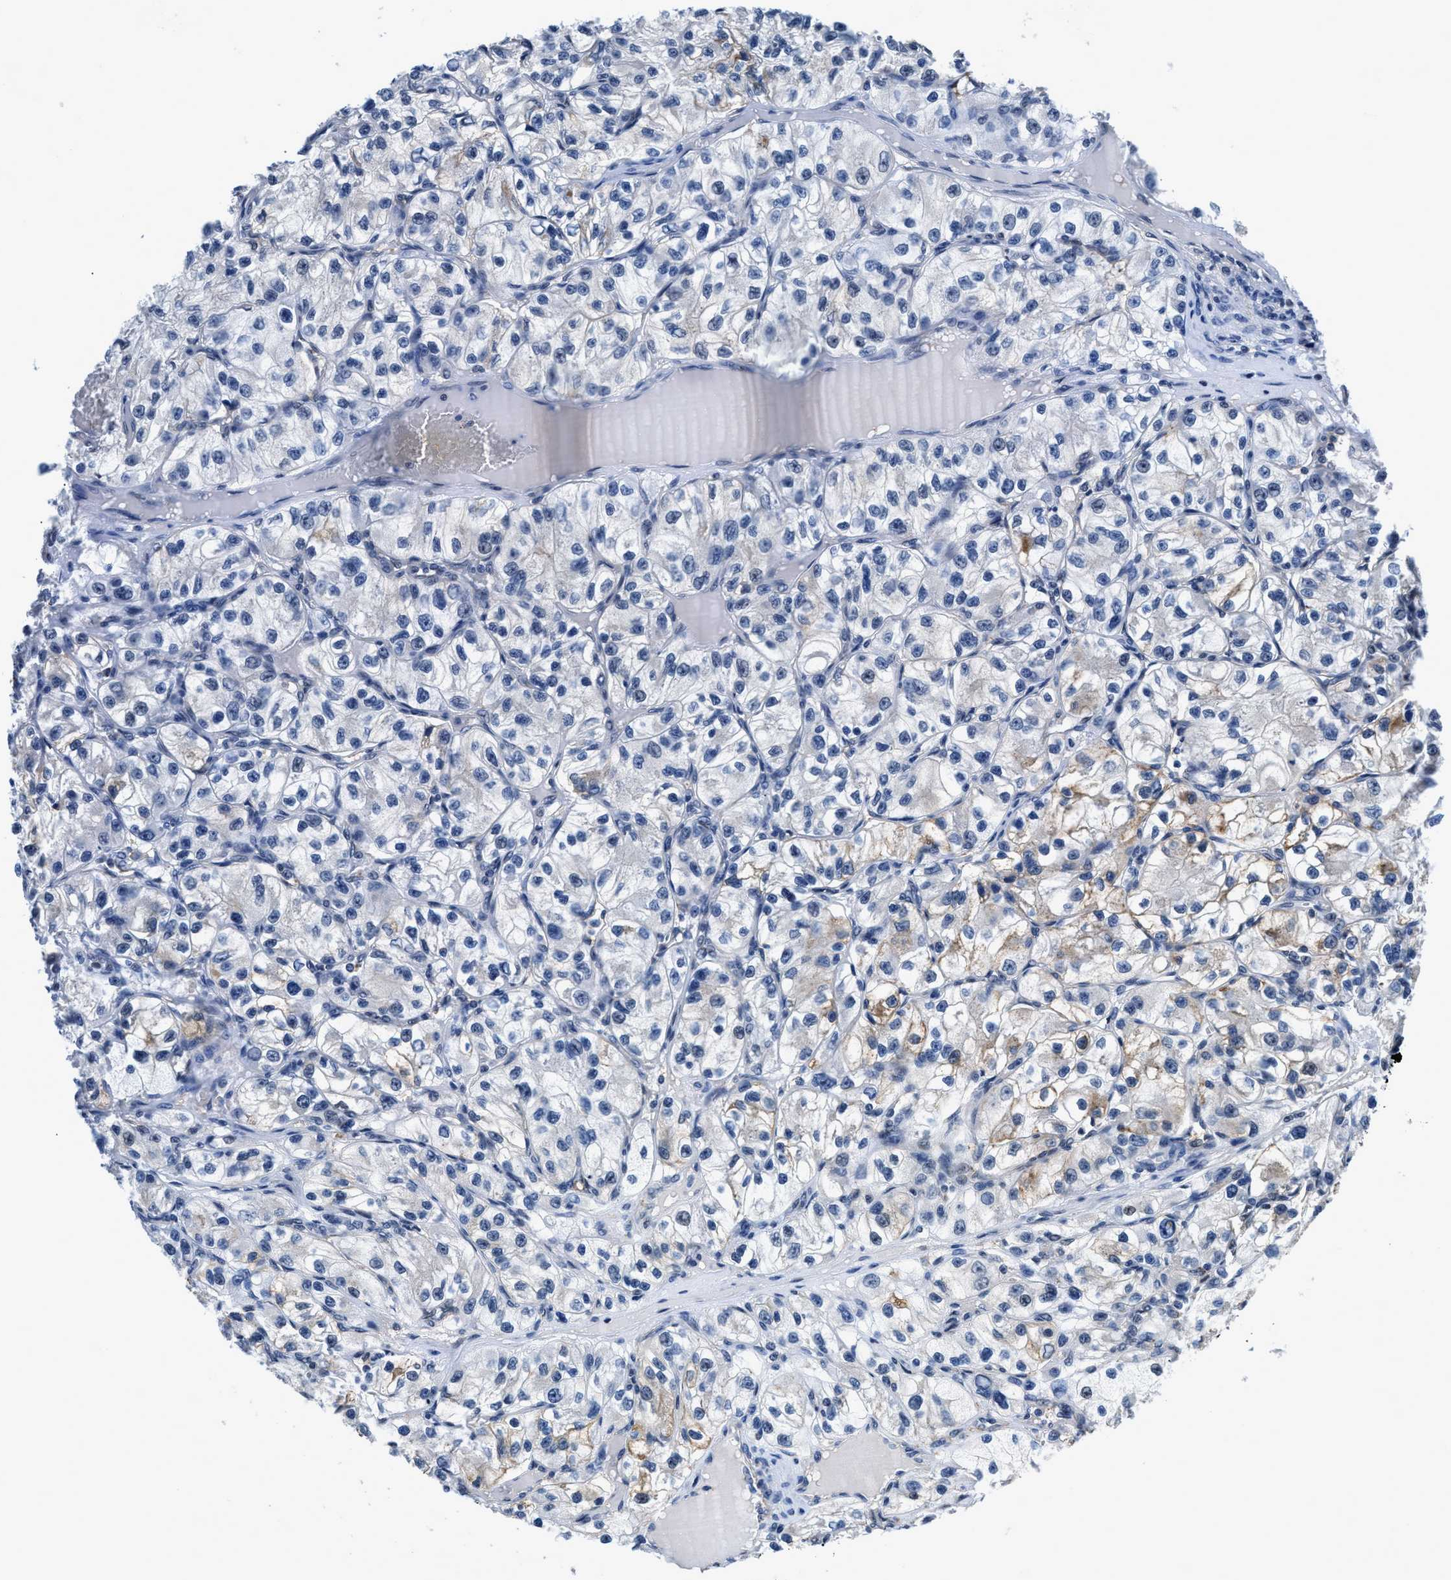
{"staining": {"intensity": "strong", "quantity": "25%-75%", "location": "nuclear"}, "tissue": "renal cancer", "cell_type": "Tumor cells", "image_type": "cancer", "snomed": [{"axis": "morphology", "description": "Adenocarcinoma, NOS"}, {"axis": "topography", "description": "Kidney"}], "caption": "Renal cancer tissue demonstrates strong nuclear positivity in approximately 25%-75% of tumor cells", "gene": "HNRNPH2", "patient": {"sex": "female", "age": 57}}